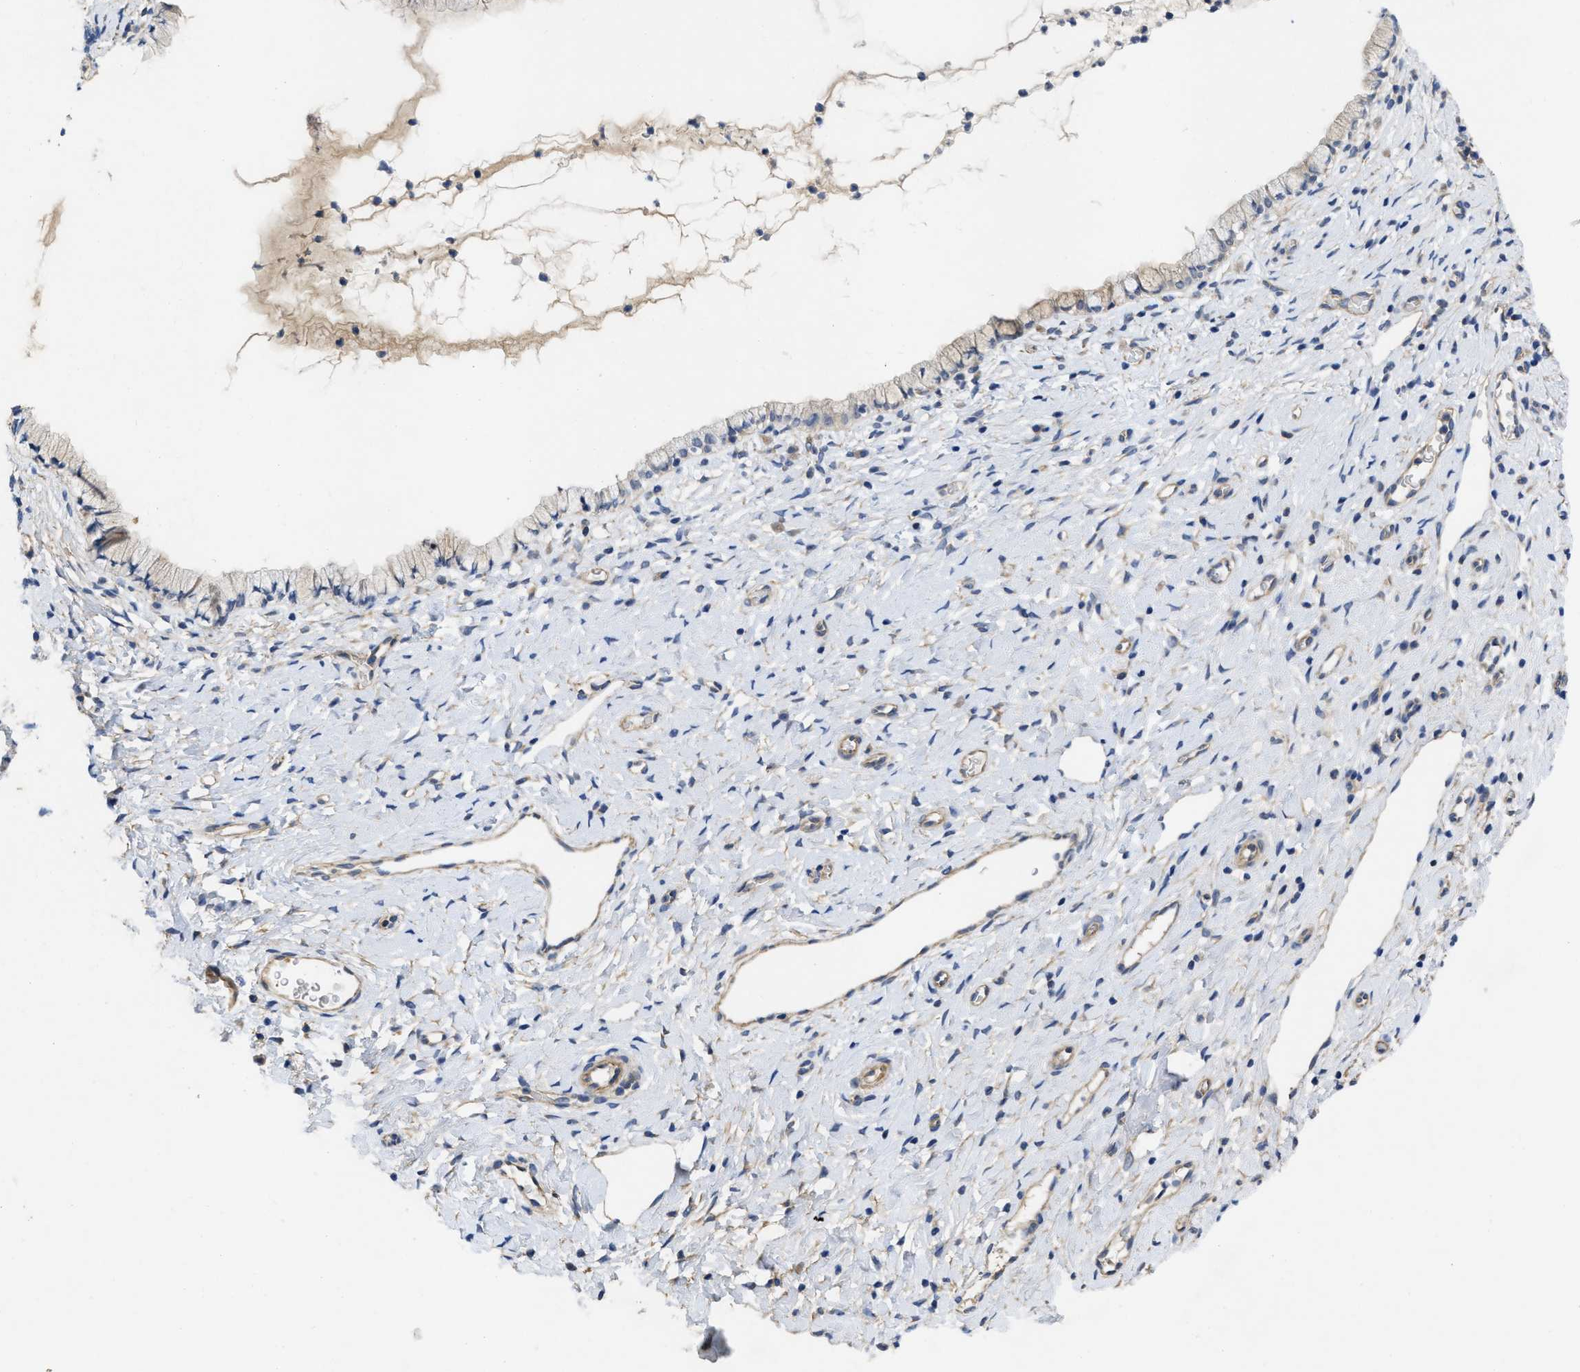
{"staining": {"intensity": "weak", "quantity": "25%-75%", "location": "cytoplasmic/membranous"}, "tissue": "cervix", "cell_type": "Glandular cells", "image_type": "normal", "snomed": [{"axis": "morphology", "description": "Normal tissue, NOS"}, {"axis": "topography", "description": "Cervix"}], "caption": "A micrograph of cervix stained for a protein demonstrates weak cytoplasmic/membranous brown staining in glandular cells.", "gene": "ARHGEF26", "patient": {"sex": "female", "age": 72}}